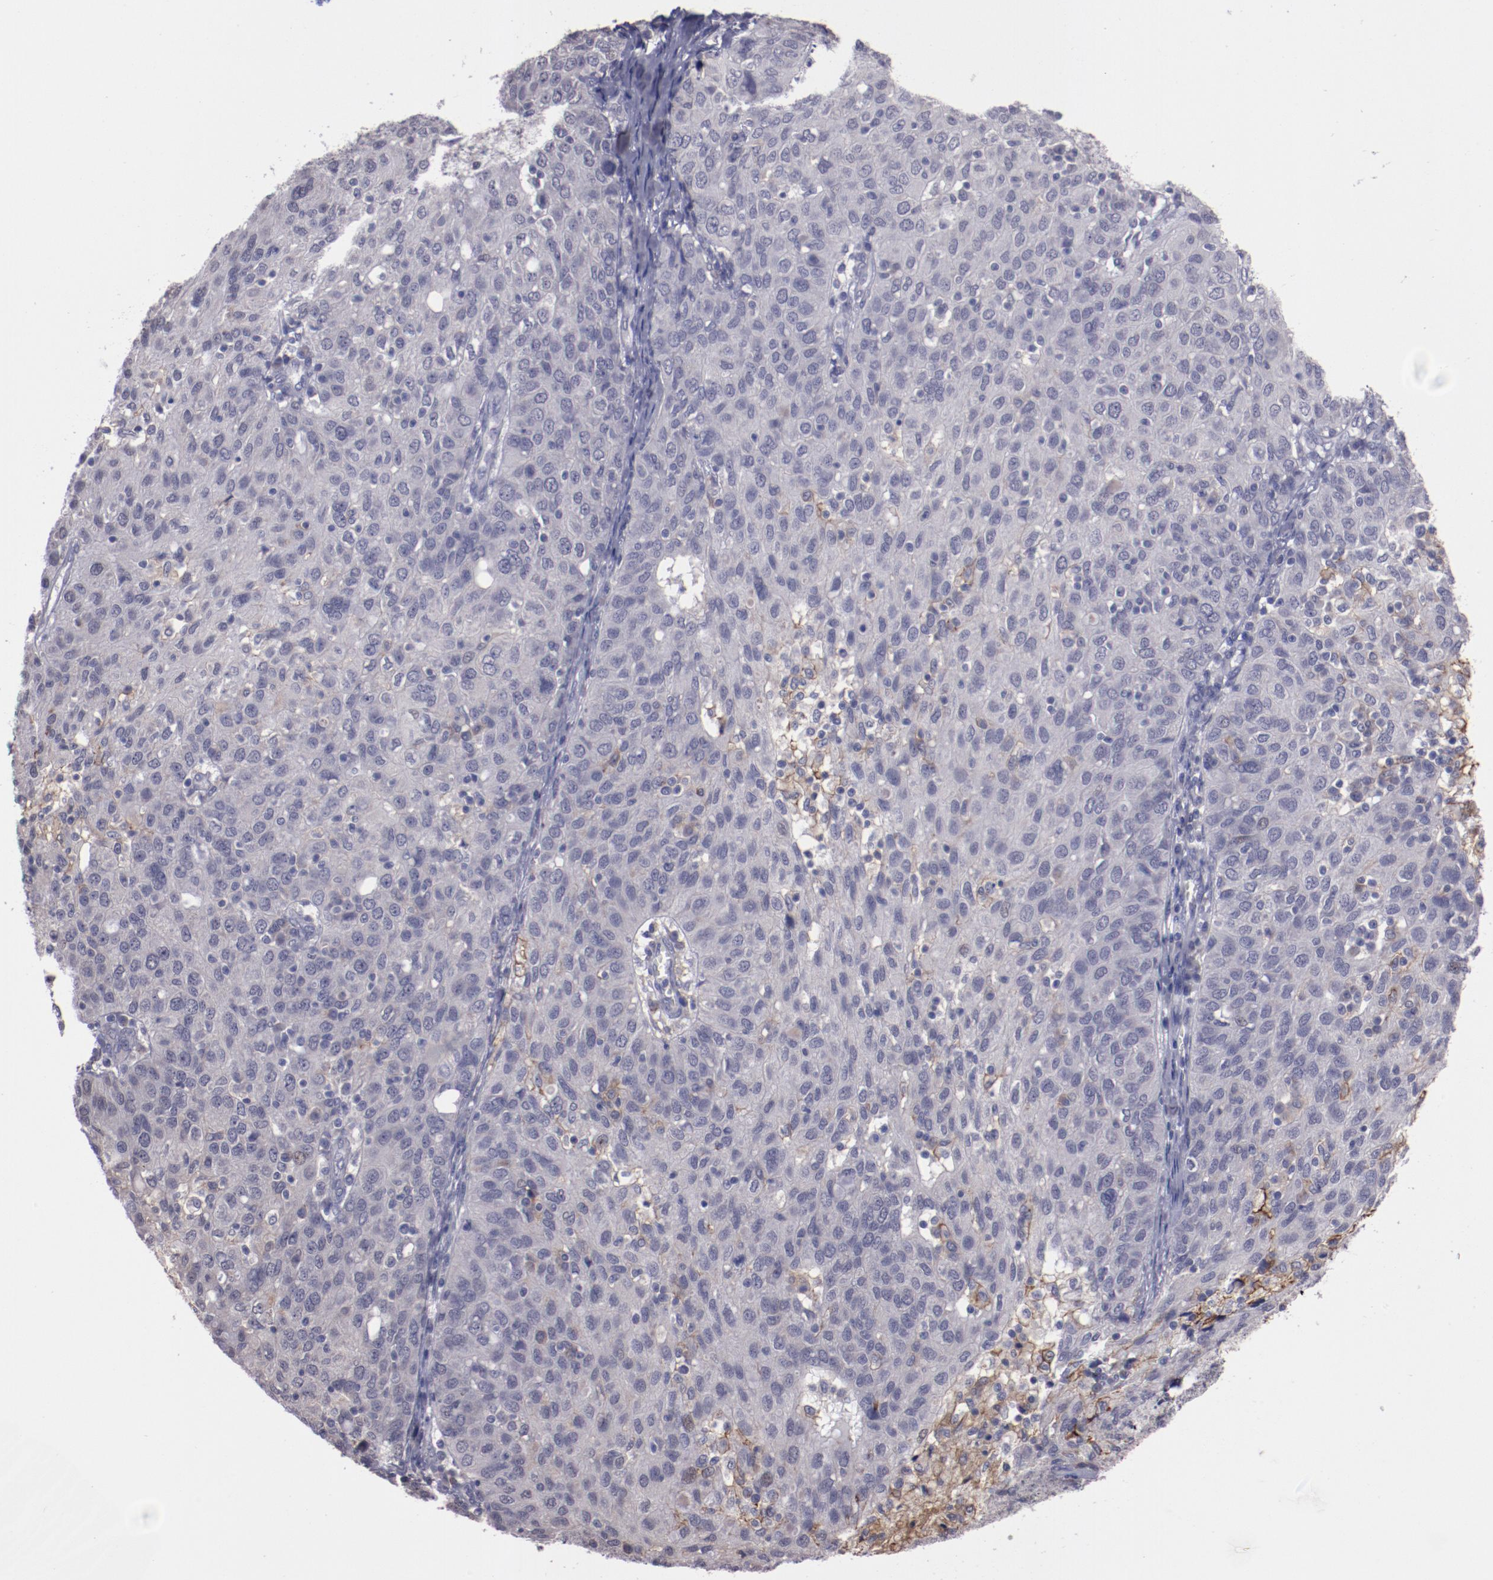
{"staining": {"intensity": "weak", "quantity": "<25%", "location": "cytoplasmic/membranous"}, "tissue": "ovarian cancer", "cell_type": "Tumor cells", "image_type": "cancer", "snomed": [{"axis": "morphology", "description": "Carcinoma, endometroid"}, {"axis": "topography", "description": "Ovary"}], "caption": "The immunohistochemistry micrograph has no significant expression in tumor cells of ovarian endometroid carcinoma tissue. Brightfield microscopy of immunohistochemistry stained with DAB (3,3'-diaminobenzidine) (brown) and hematoxylin (blue), captured at high magnification.", "gene": "NRXN3", "patient": {"sex": "female", "age": 50}}